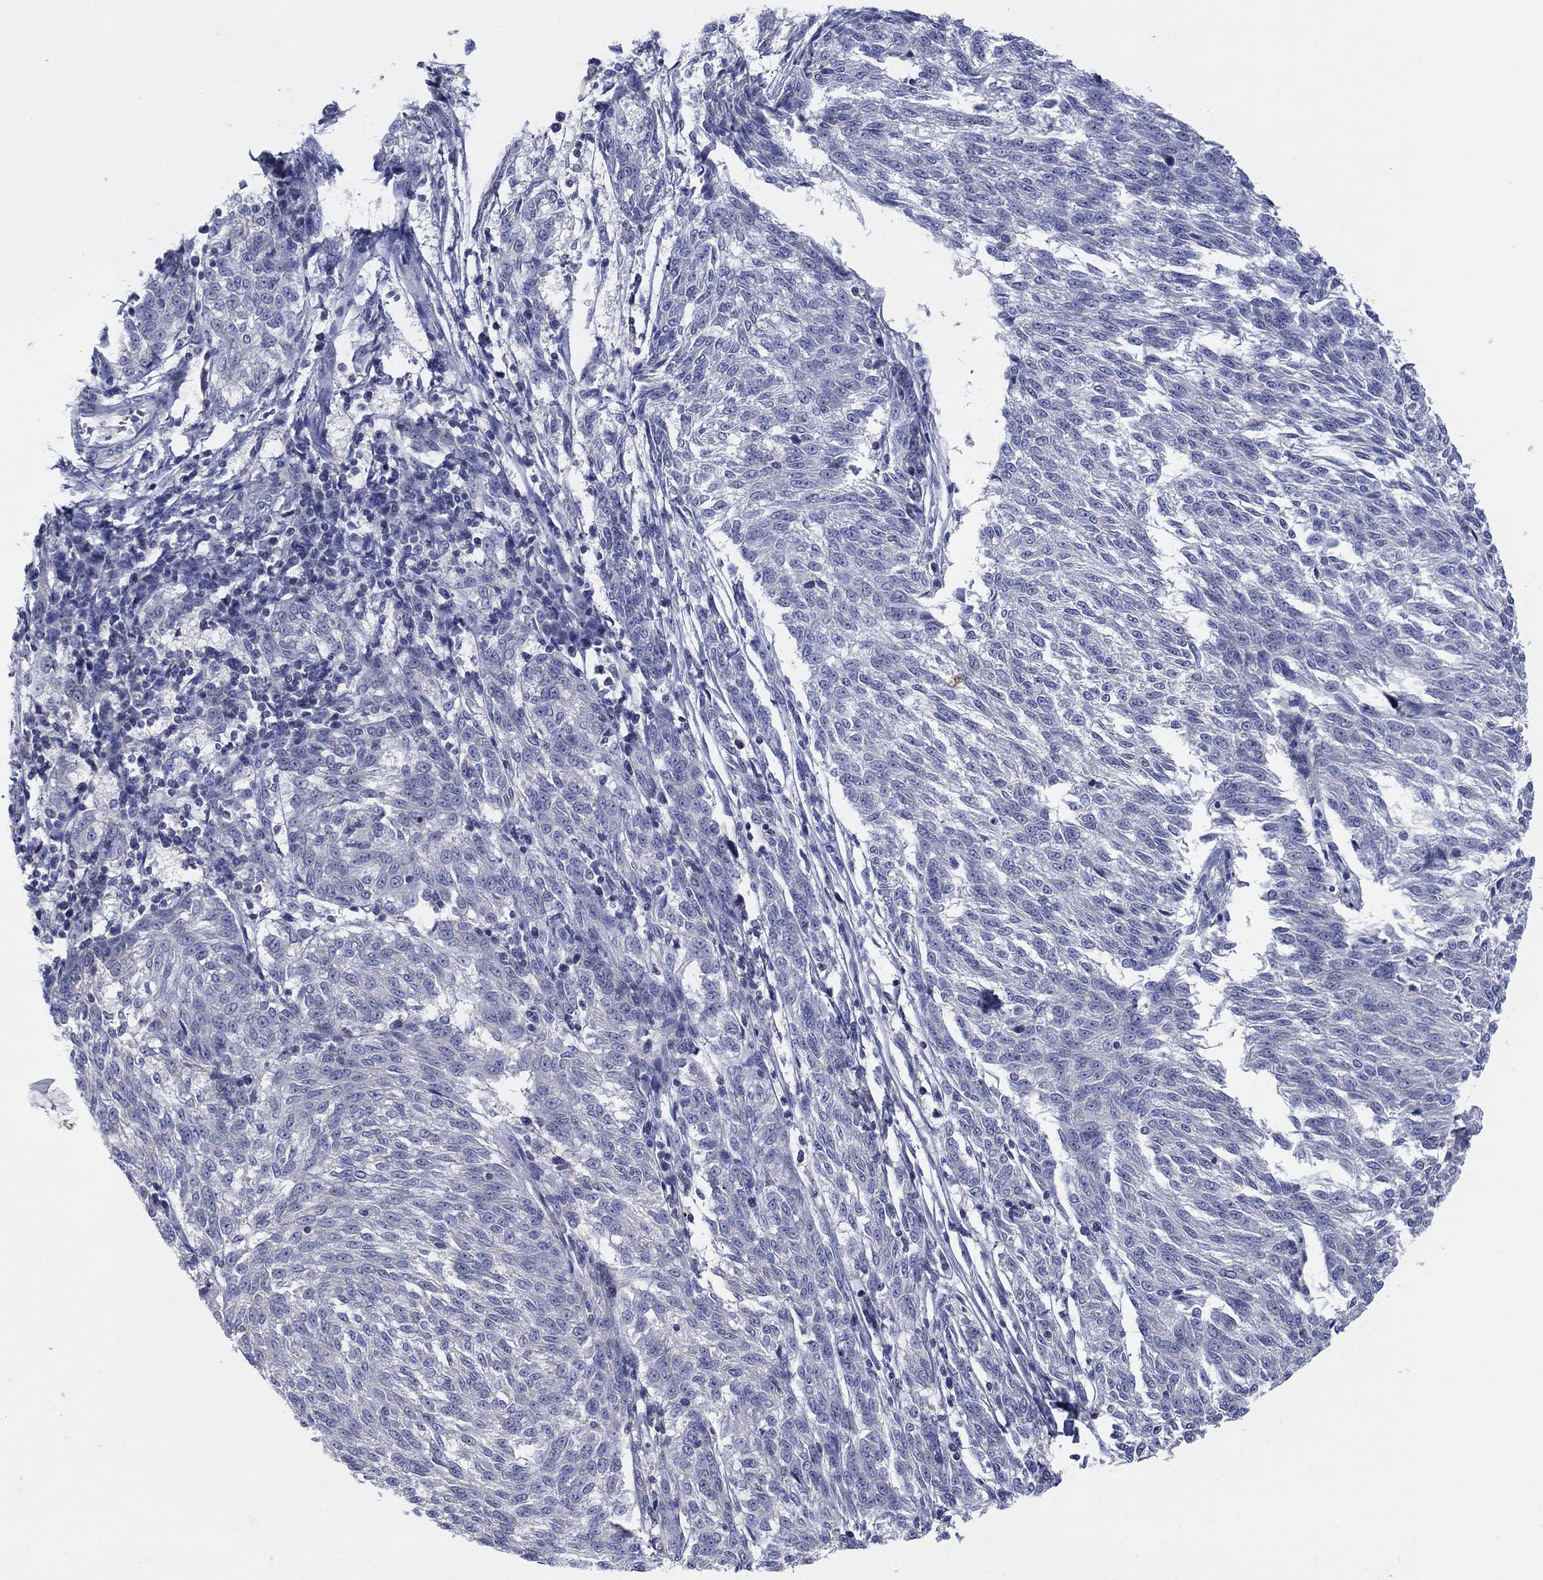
{"staining": {"intensity": "negative", "quantity": "none", "location": "none"}, "tissue": "melanoma", "cell_type": "Tumor cells", "image_type": "cancer", "snomed": [{"axis": "morphology", "description": "Malignant melanoma, NOS"}, {"axis": "topography", "description": "Skin"}], "caption": "IHC of human melanoma reveals no positivity in tumor cells. (Immunohistochemistry (ihc), brightfield microscopy, high magnification).", "gene": "FER1L6", "patient": {"sex": "female", "age": 72}}